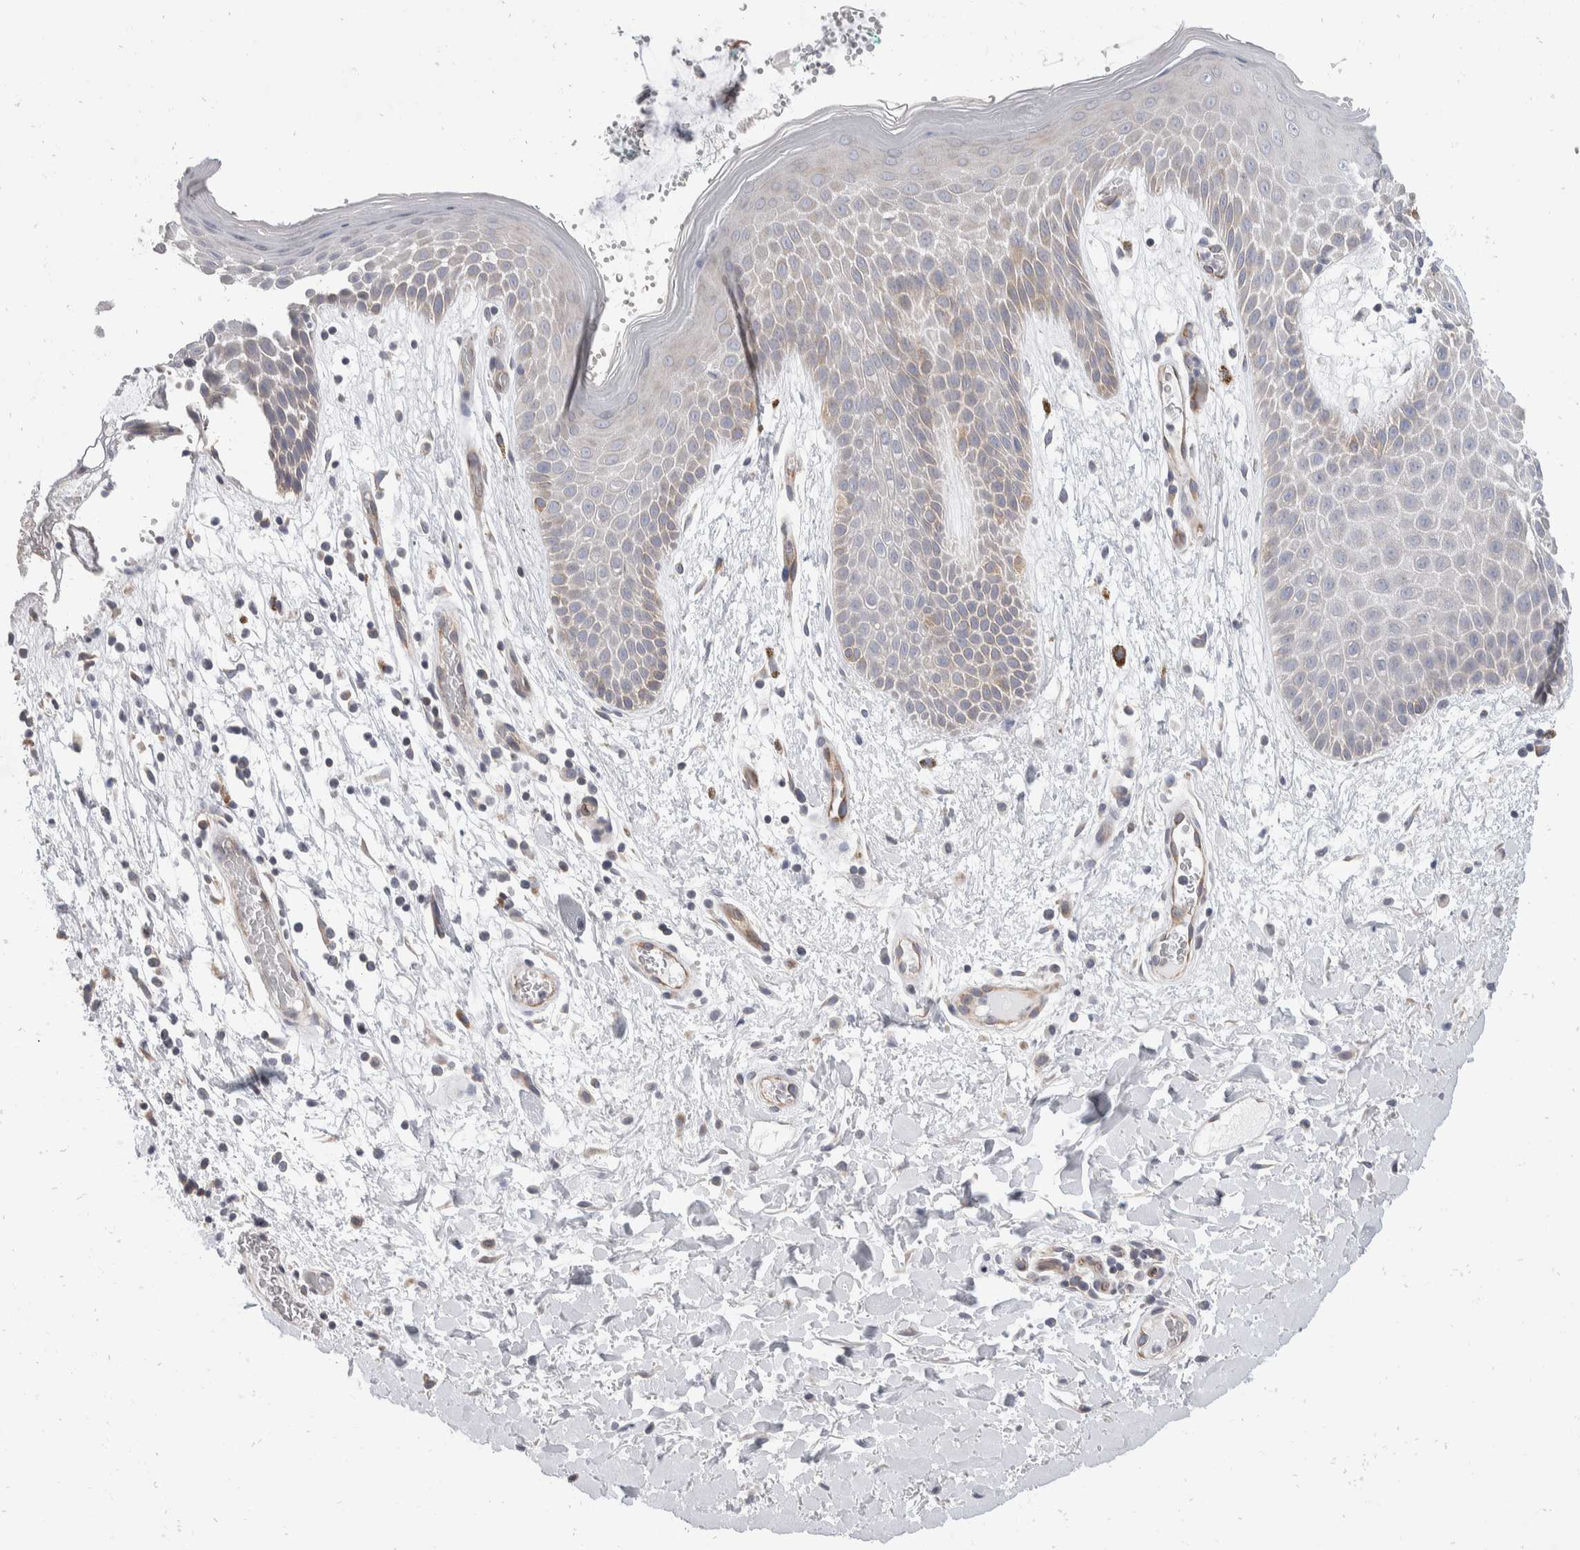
{"staining": {"intensity": "moderate", "quantity": "<25%", "location": "cytoplasmic/membranous"}, "tissue": "skin", "cell_type": "Epidermal cells", "image_type": "normal", "snomed": [{"axis": "morphology", "description": "Normal tissue, NOS"}, {"axis": "topography", "description": "Anal"}], "caption": "Benign skin displays moderate cytoplasmic/membranous staining in approximately <25% of epidermal cells, visualized by immunohistochemistry.", "gene": "TMEM245", "patient": {"sex": "male", "age": 74}}